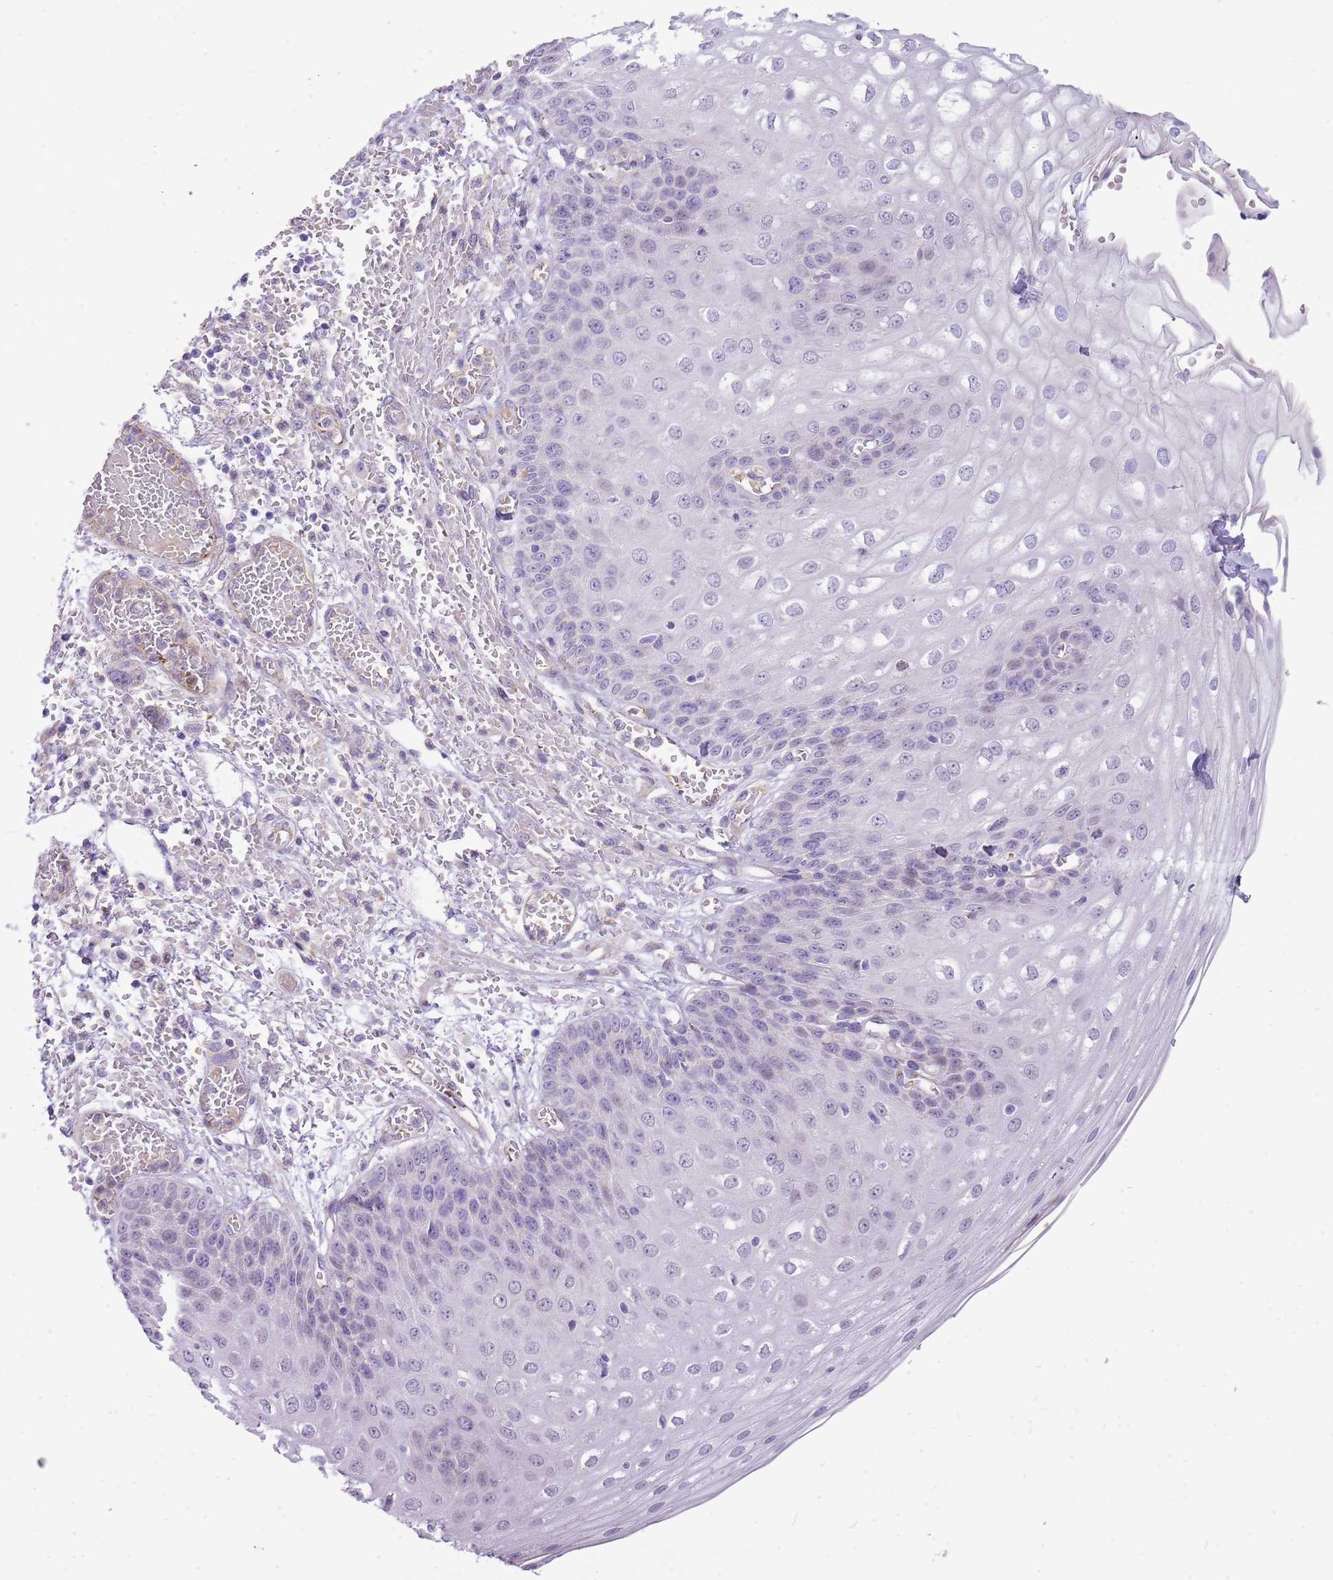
{"staining": {"intensity": "negative", "quantity": "none", "location": "none"}, "tissue": "esophagus", "cell_type": "Squamous epithelial cells", "image_type": "normal", "snomed": [{"axis": "morphology", "description": "Normal tissue, NOS"}, {"axis": "topography", "description": "Esophagus"}], "caption": "Esophagus stained for a protein using immunohistochemistry (IHC) displays no expression squamous epithelial cells.", "gene": "PCNX1", "patient": {"sex": "male", "age": 81}}